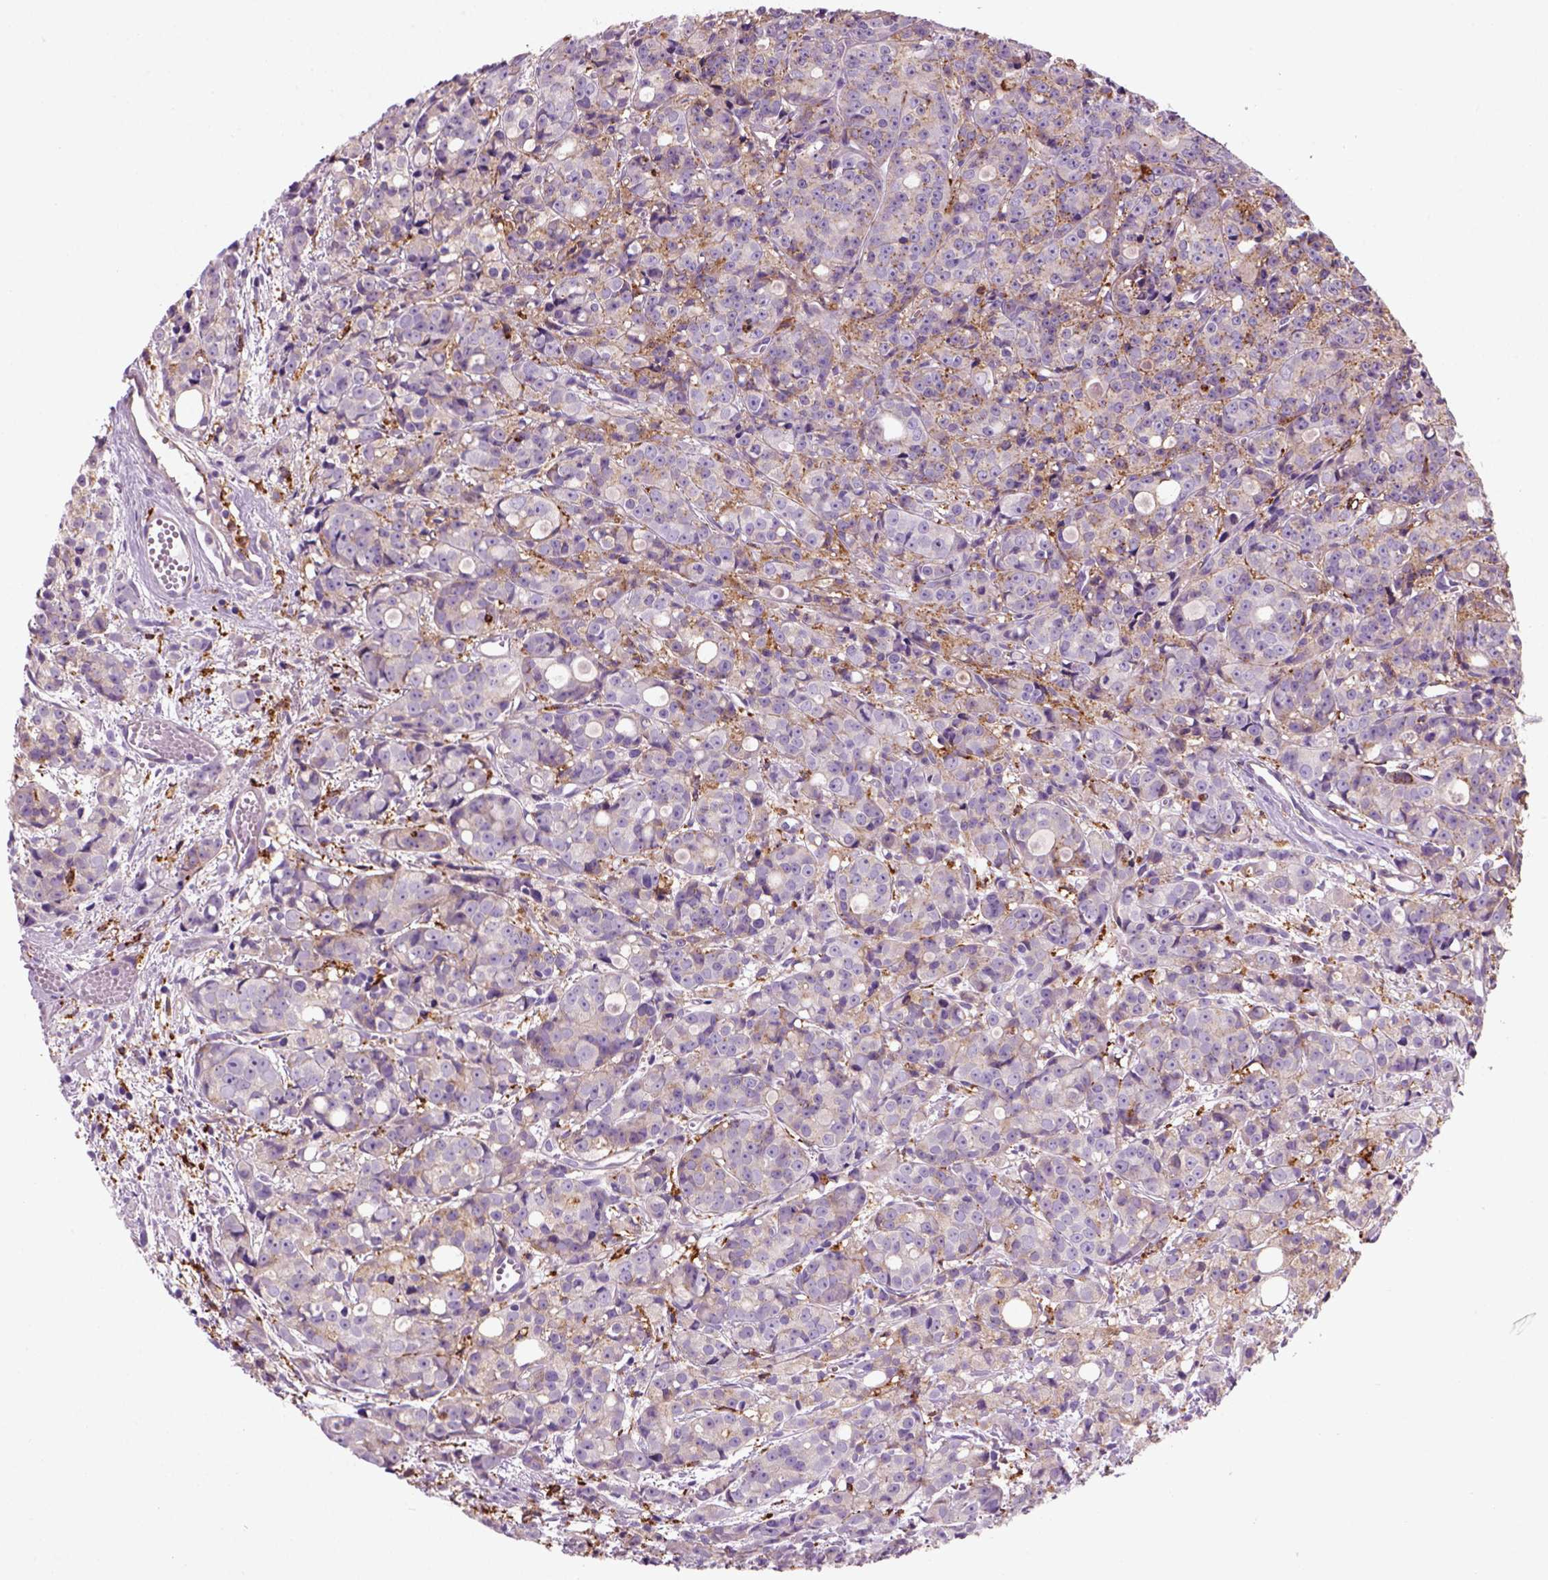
{"staining": {"intensity": "negative", "quantity": "none", "location": "none"}, "tissue": "prostate cancer", "cell_type": "Tumor cells", "image_type": "cancer", "snomed": [{"axis": "morphology", "description": "Adenocarcinoma, Medium grade"}, {"axis": "topography", "description": "Prostate"}], "caption": "Micrograph shows no significant protein positivity in tumor cells of prostate adenocarcinoma (medium-grade).", "gene": "MARCKS", "patient": {"sex": "male", "age": 74}}